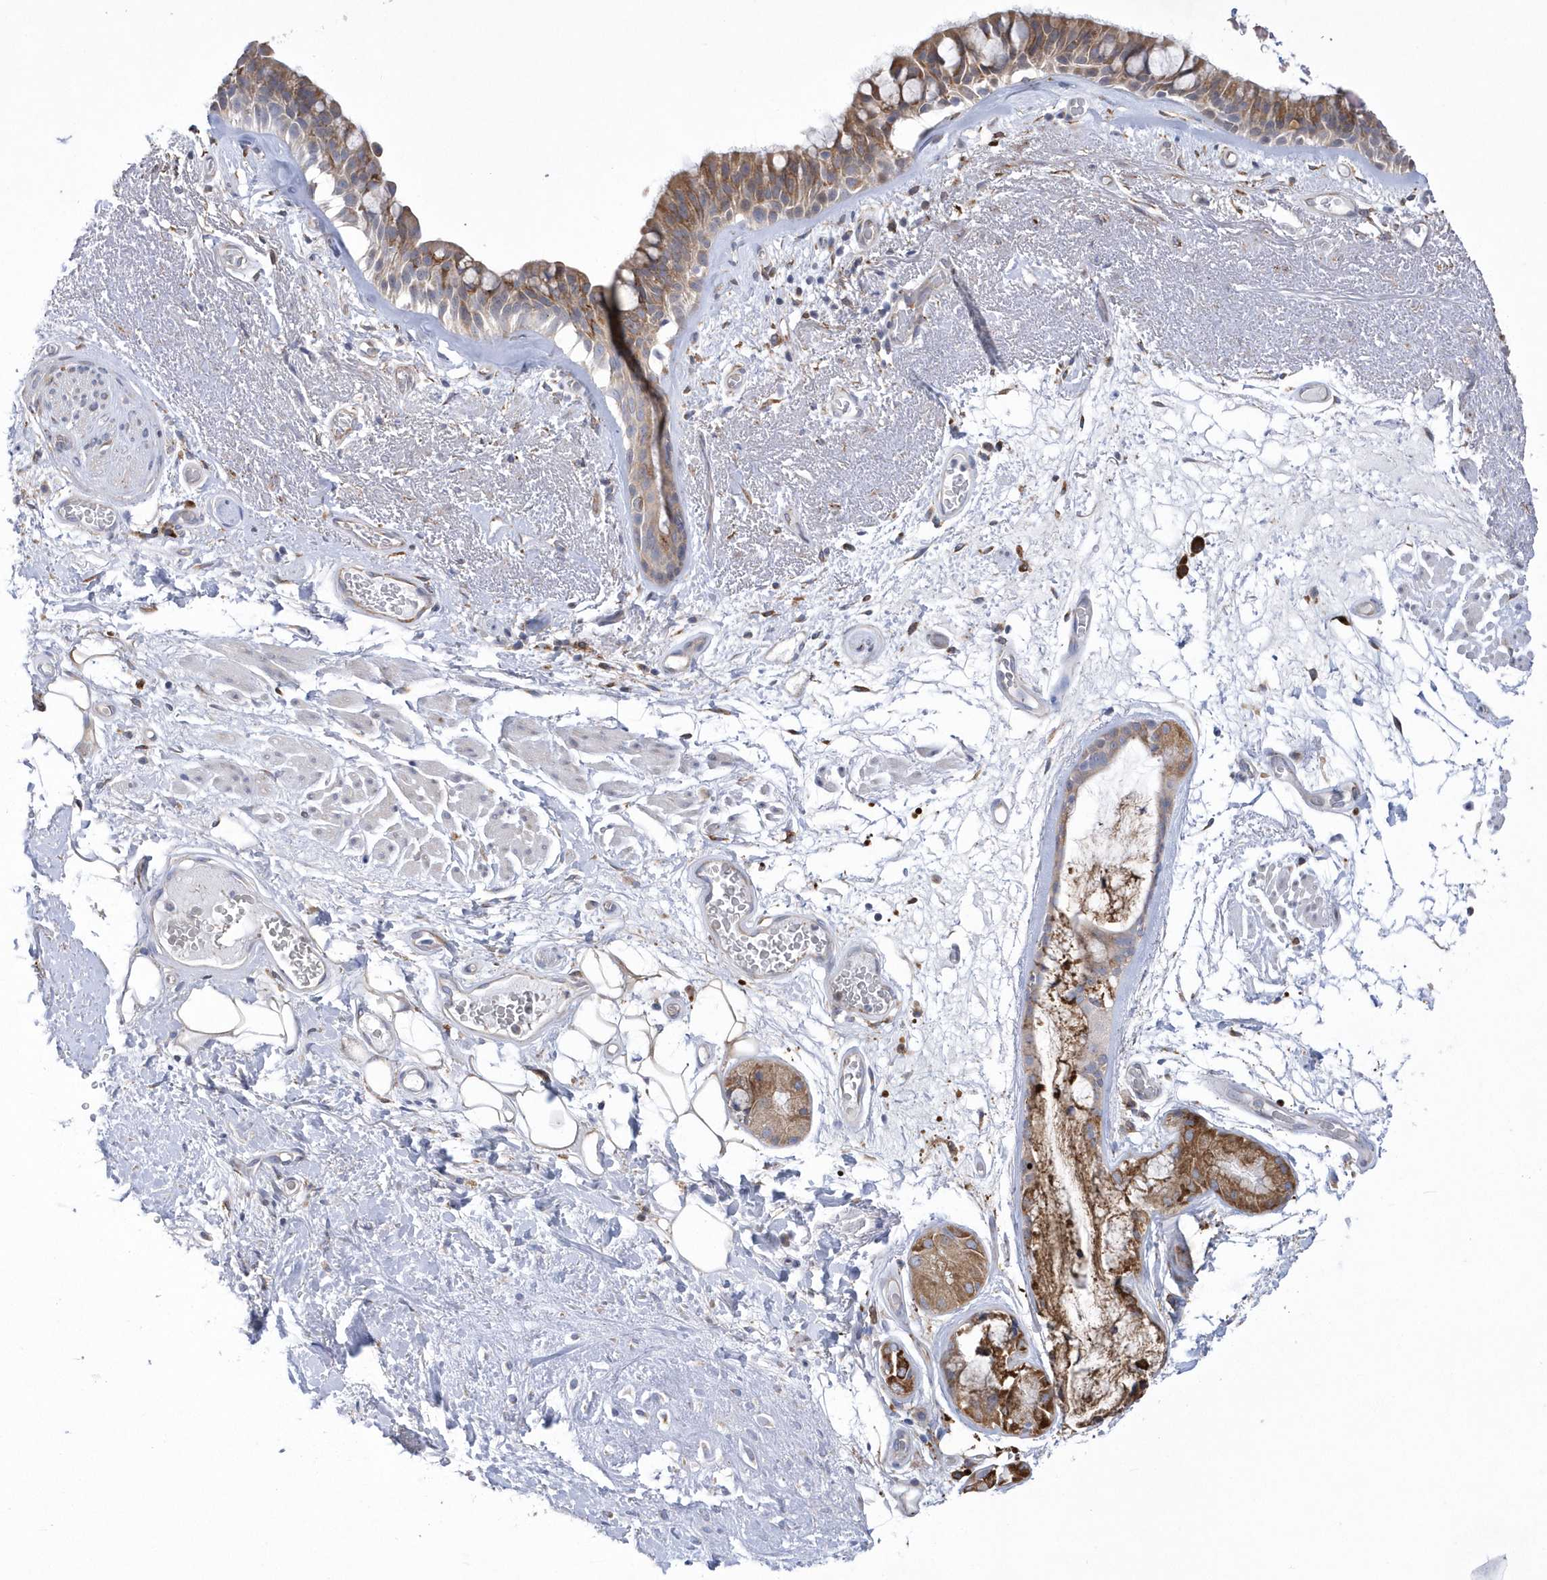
{"staining": {"intensity": "moderate", "quantity": ">75%", "location": "cytoplasmic/membranous"}, "tissue": "bronchus", "cell_type": "Respiratory epithelial cells", "image_type": "normal", "snomed": [{"axis": "morphology", "description": "Normal tissue, NOS"}, {"axis": "morphology", "description": "Squamous cell carcinoma, NOS"}, {"axis": "topography", "description": "Lymph node"}, {"axis": "topography", "description": "Bronchus"}, {"axis": "topography", "description": "Lung"}], "caption": "High-power microscopy captured an immunohistochemistry histopathology image of benign bronchus, revealing moderate cytoplasmic/membranous expression in approximately >75% of respiratory epithelial cells. Immunohistochemistry stains the protein in brown and the nuclei are stained blue.", "gene": "MED31", "patient": {"sex": "male", "age": 66}}